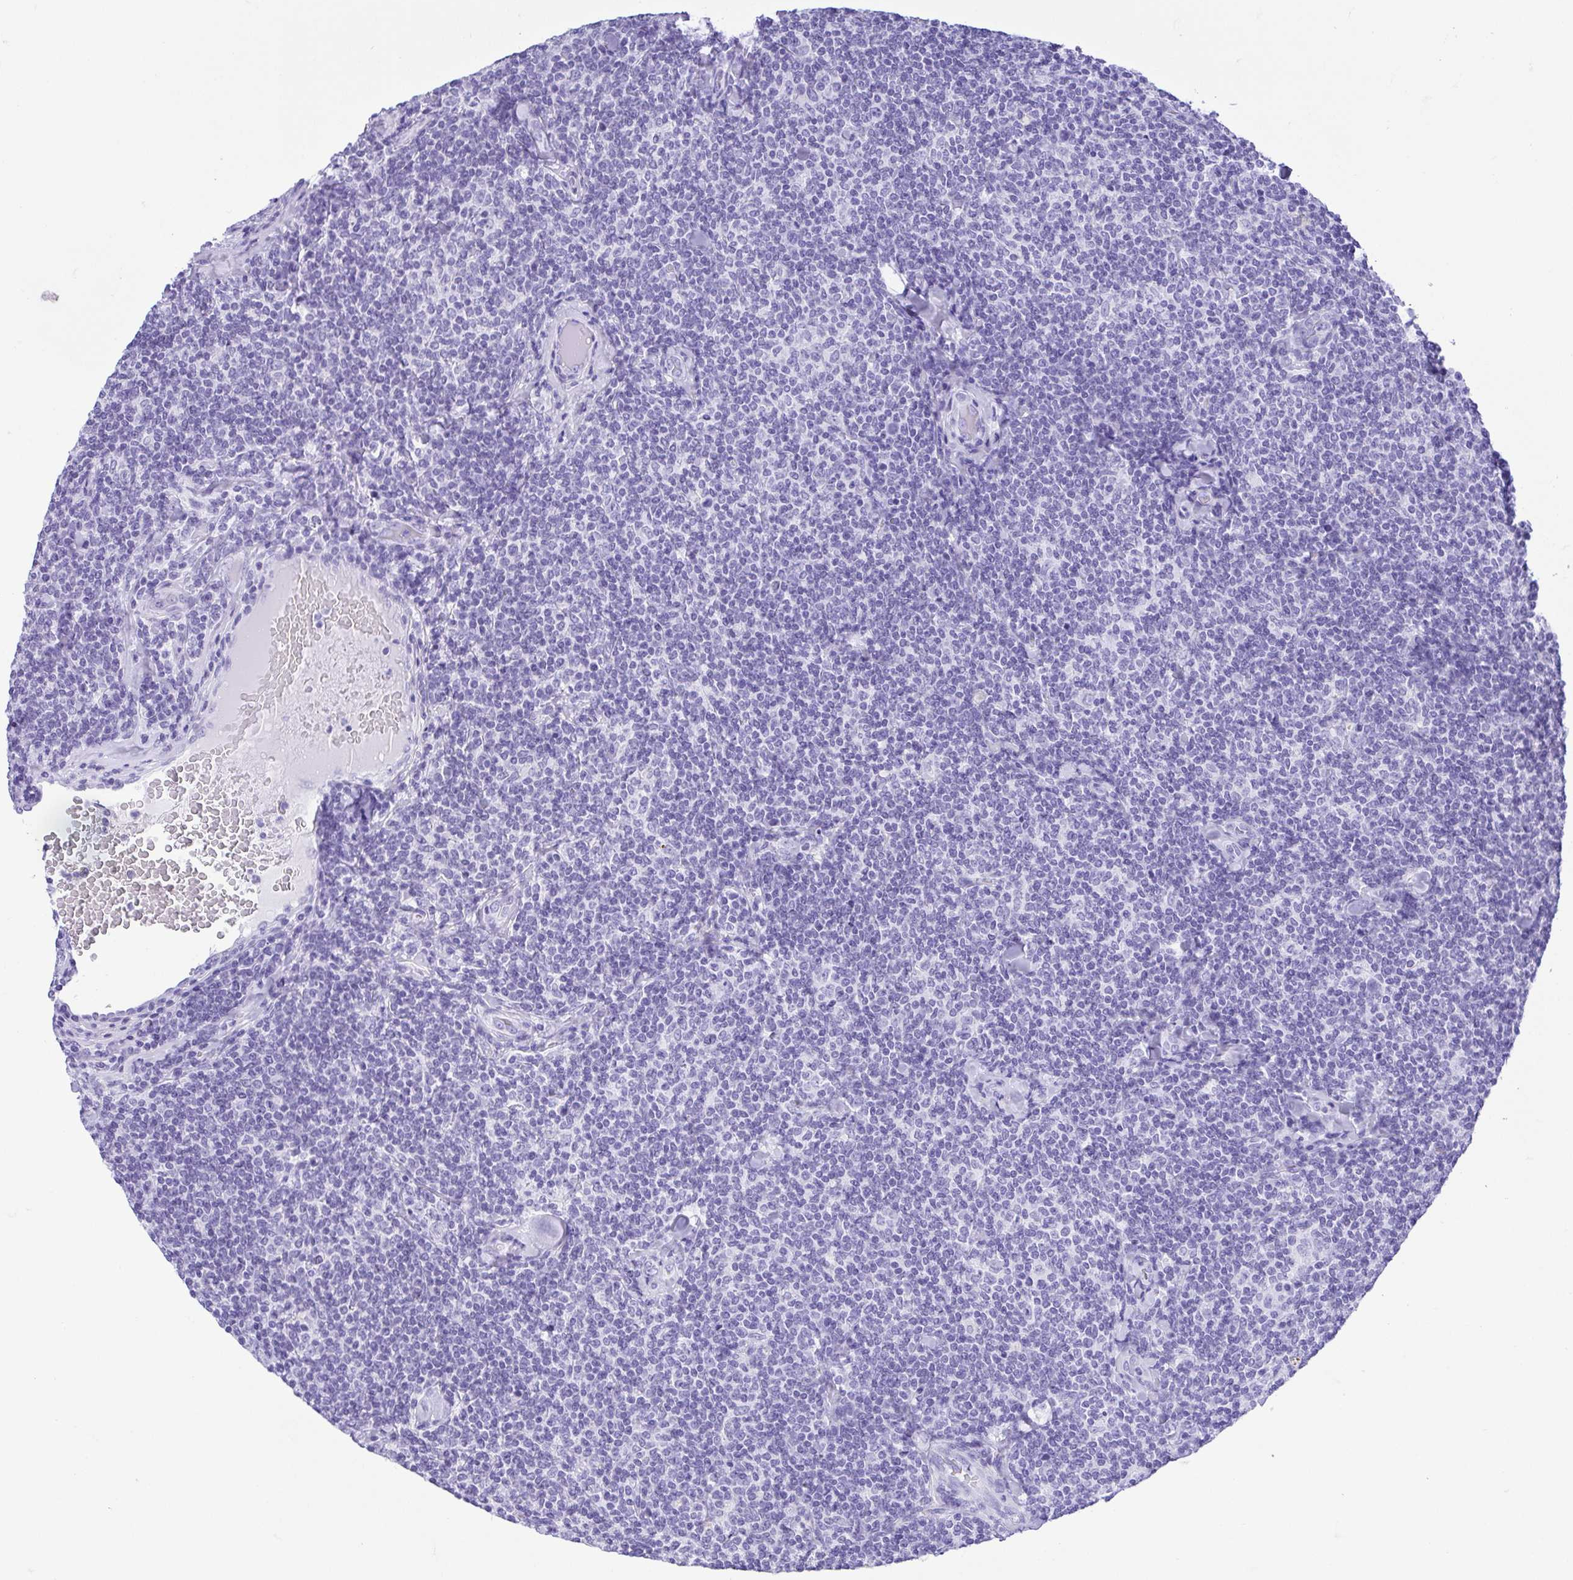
{"staining": {"intensity": "negative", "quantity": "none", "location": "none"}, "tissue": "lymphoma", "cell_type": "Tumor cells", "image_type": "cancer", "snomed": [{"axis": "morphology", "description": "Malignant lymphoma, non-Hodgkin's type, Low grade"}, {"axis": "topography", "description": "Lymph node"}], "caption": "Micrograph shows no protein expression in tumor cells of lymphoma tissue.", "gene": "CDSN", "patient": {"sex": "female", "age": 56}}